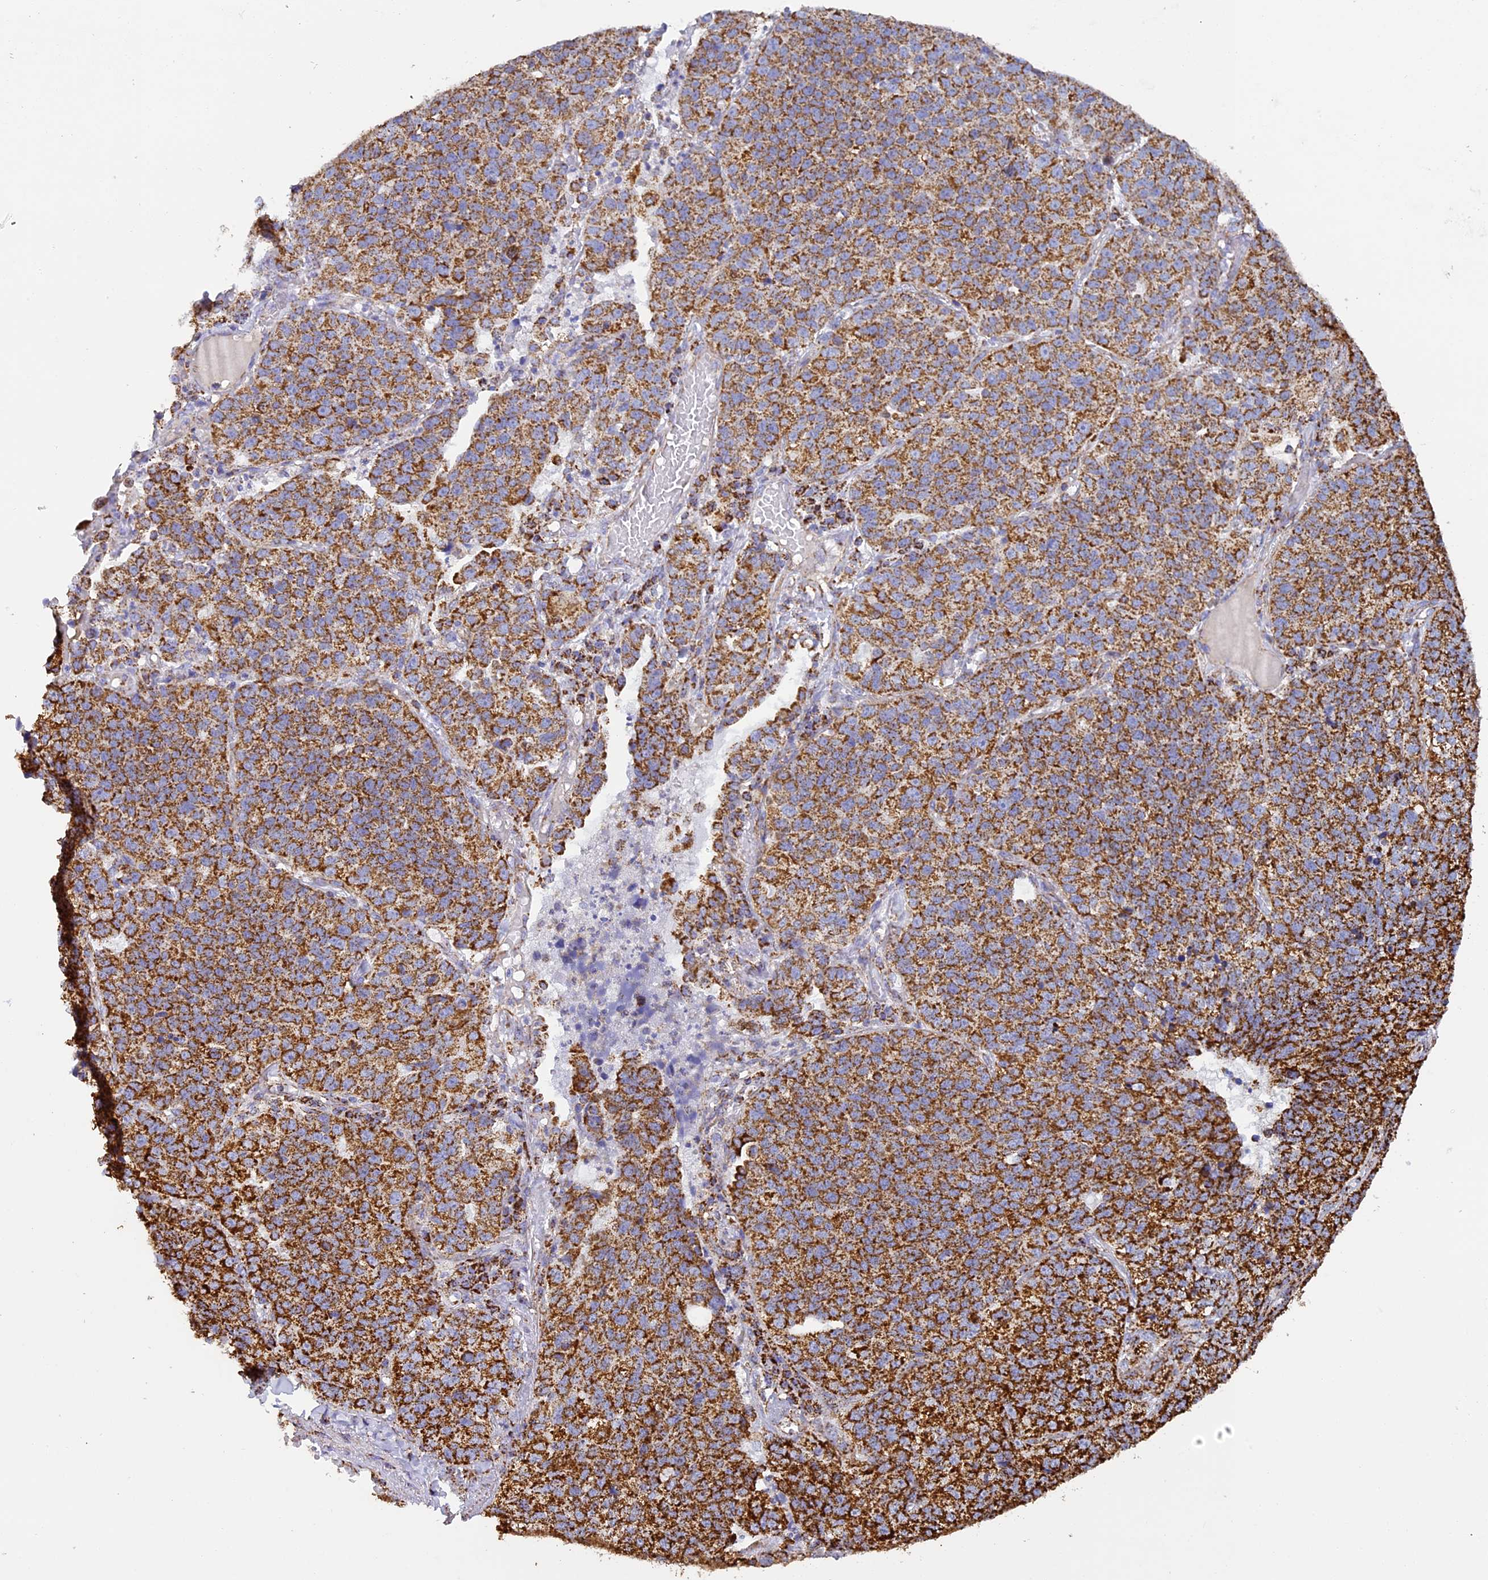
{"staining": {"intensity": "moderate", "quantity": ">75%", "location": "cytoplasmic/membranous"}, "tissue": "lung cancer", "cell_type": "Tumor cells", "image_type": "cancer", "snomed": [{"axis": "morphology", "description": "Adenocarcinoma, NOS"}, {"axis": "topography", "description": "Lung"}], "caption": "A medium amount of moderate cytoplasmic/membranous expression is present in approximately >75% of tumor cells in lung adenocarcinoma tissue.", "gene": "STK17A", "patient": {"sex": "male", "age": 49}}